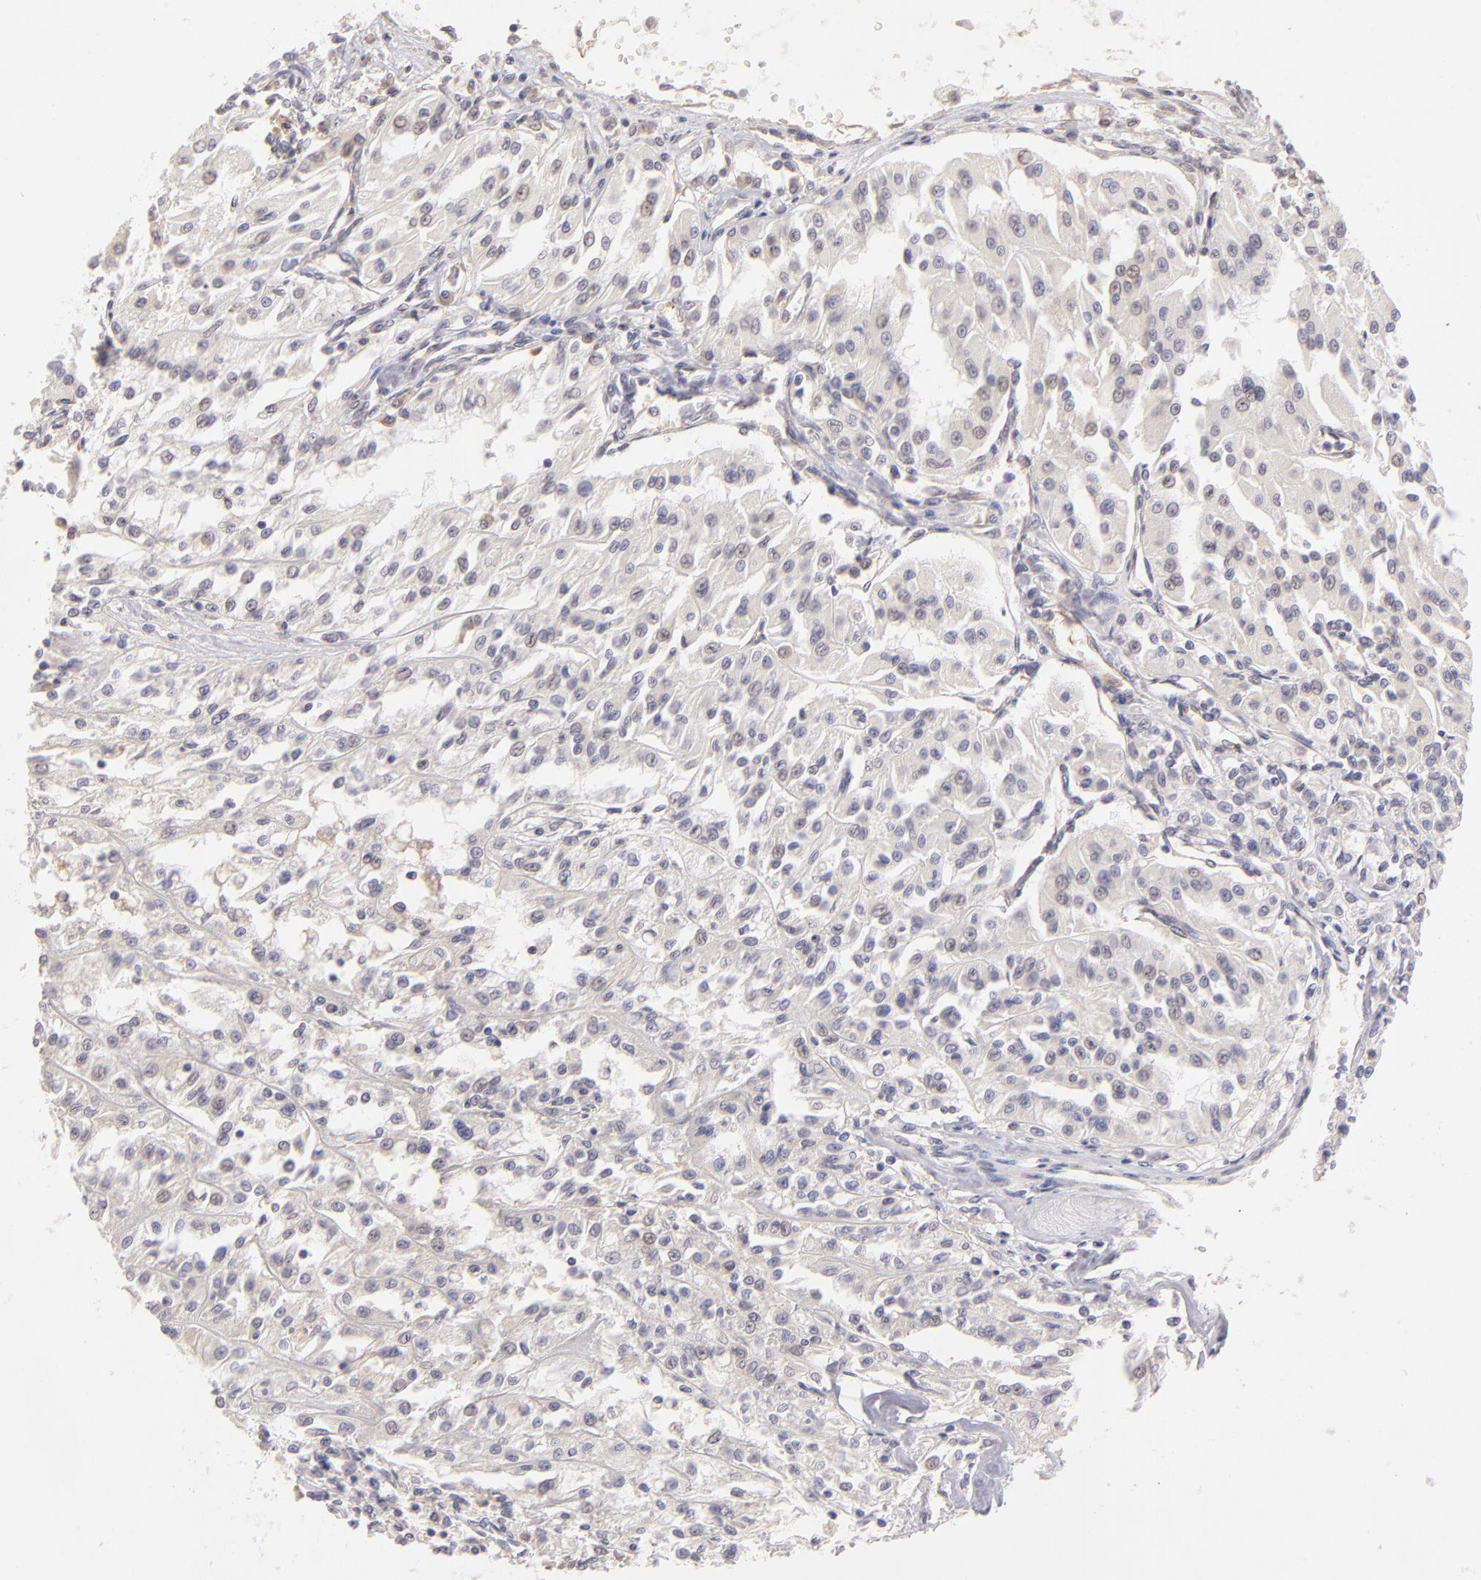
{"staining": {"intensity": "negative", "quantity": "none", "location": "none"}, "tissue": "renal cancer", "cell_type": "Tumor cells", "image_type": "cancer", "snomed": [{"axis": "morphology", "description": "Adenocarcinoma, NOS"}, {"axis": "topography", "description": "Kidney"}], "caption": "Immunohistochemistry (IHC) image of renal adenocarcinoma stained for a protein (brown), which exhibits no expression in tumor cells.", "gene": "THBD", "patient": {"sex": "male", "age": 78}}